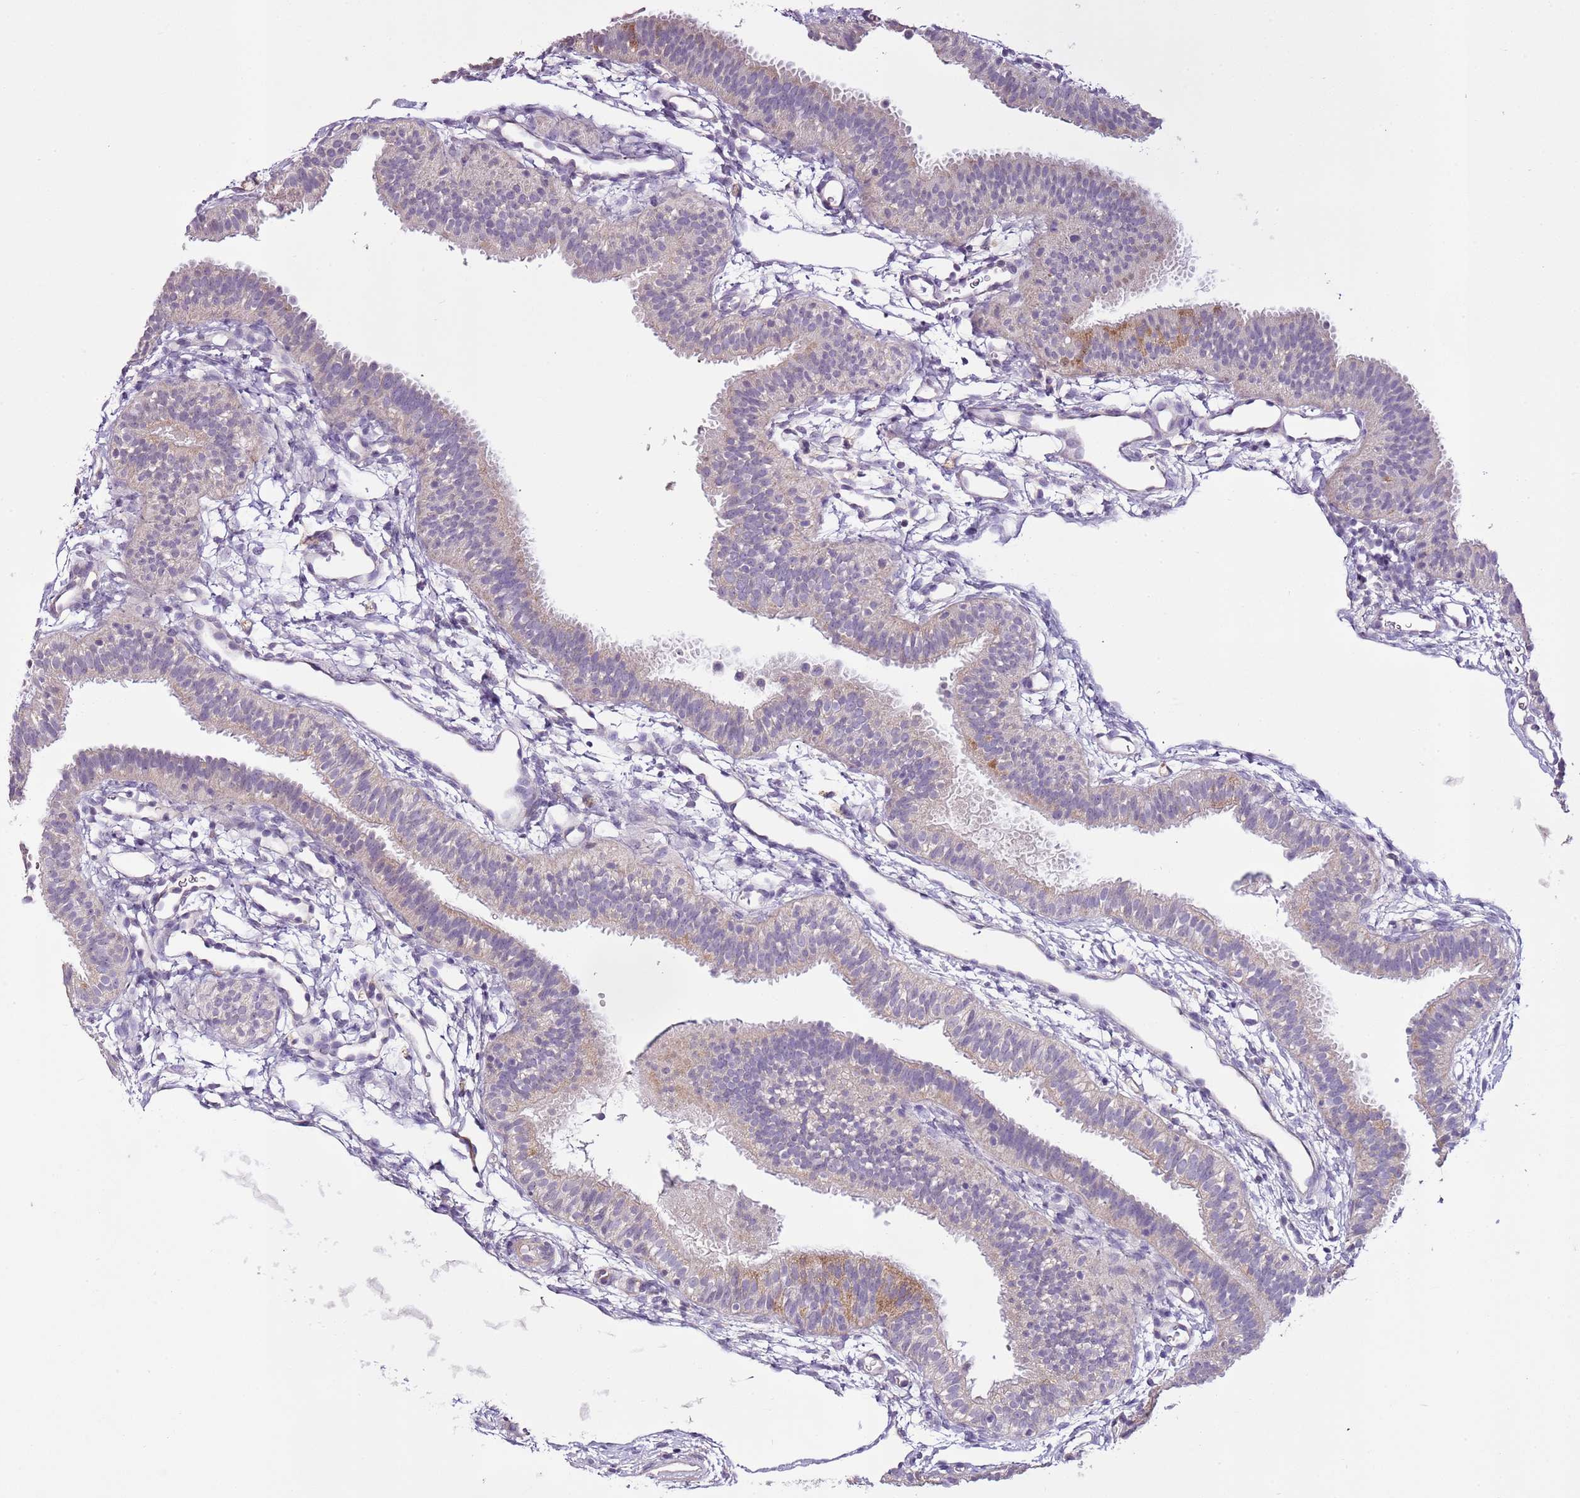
{"staining": {"intensity": "negative", "quantity": "none", "location": "none"}, "tissue": "fallopian tube", "cell_type": "Glandular cells", "image_type": "normal", "snomed": [{"axis": "morphology", "description": "Normal tissue, NOS"}, {"axis": "topography", "description": "Fallopian tube"}], "caption": "IHC of benign human fallopian tube displays no expression in glandular cells. (Stains: DAB immunohistochemistry (IHC) with hematoxylin counter stain, Microscopy: brightfield microscopy at high magnification).", "gene": "CMKLR1", "patient": {"sex": "female", "age": 35}}